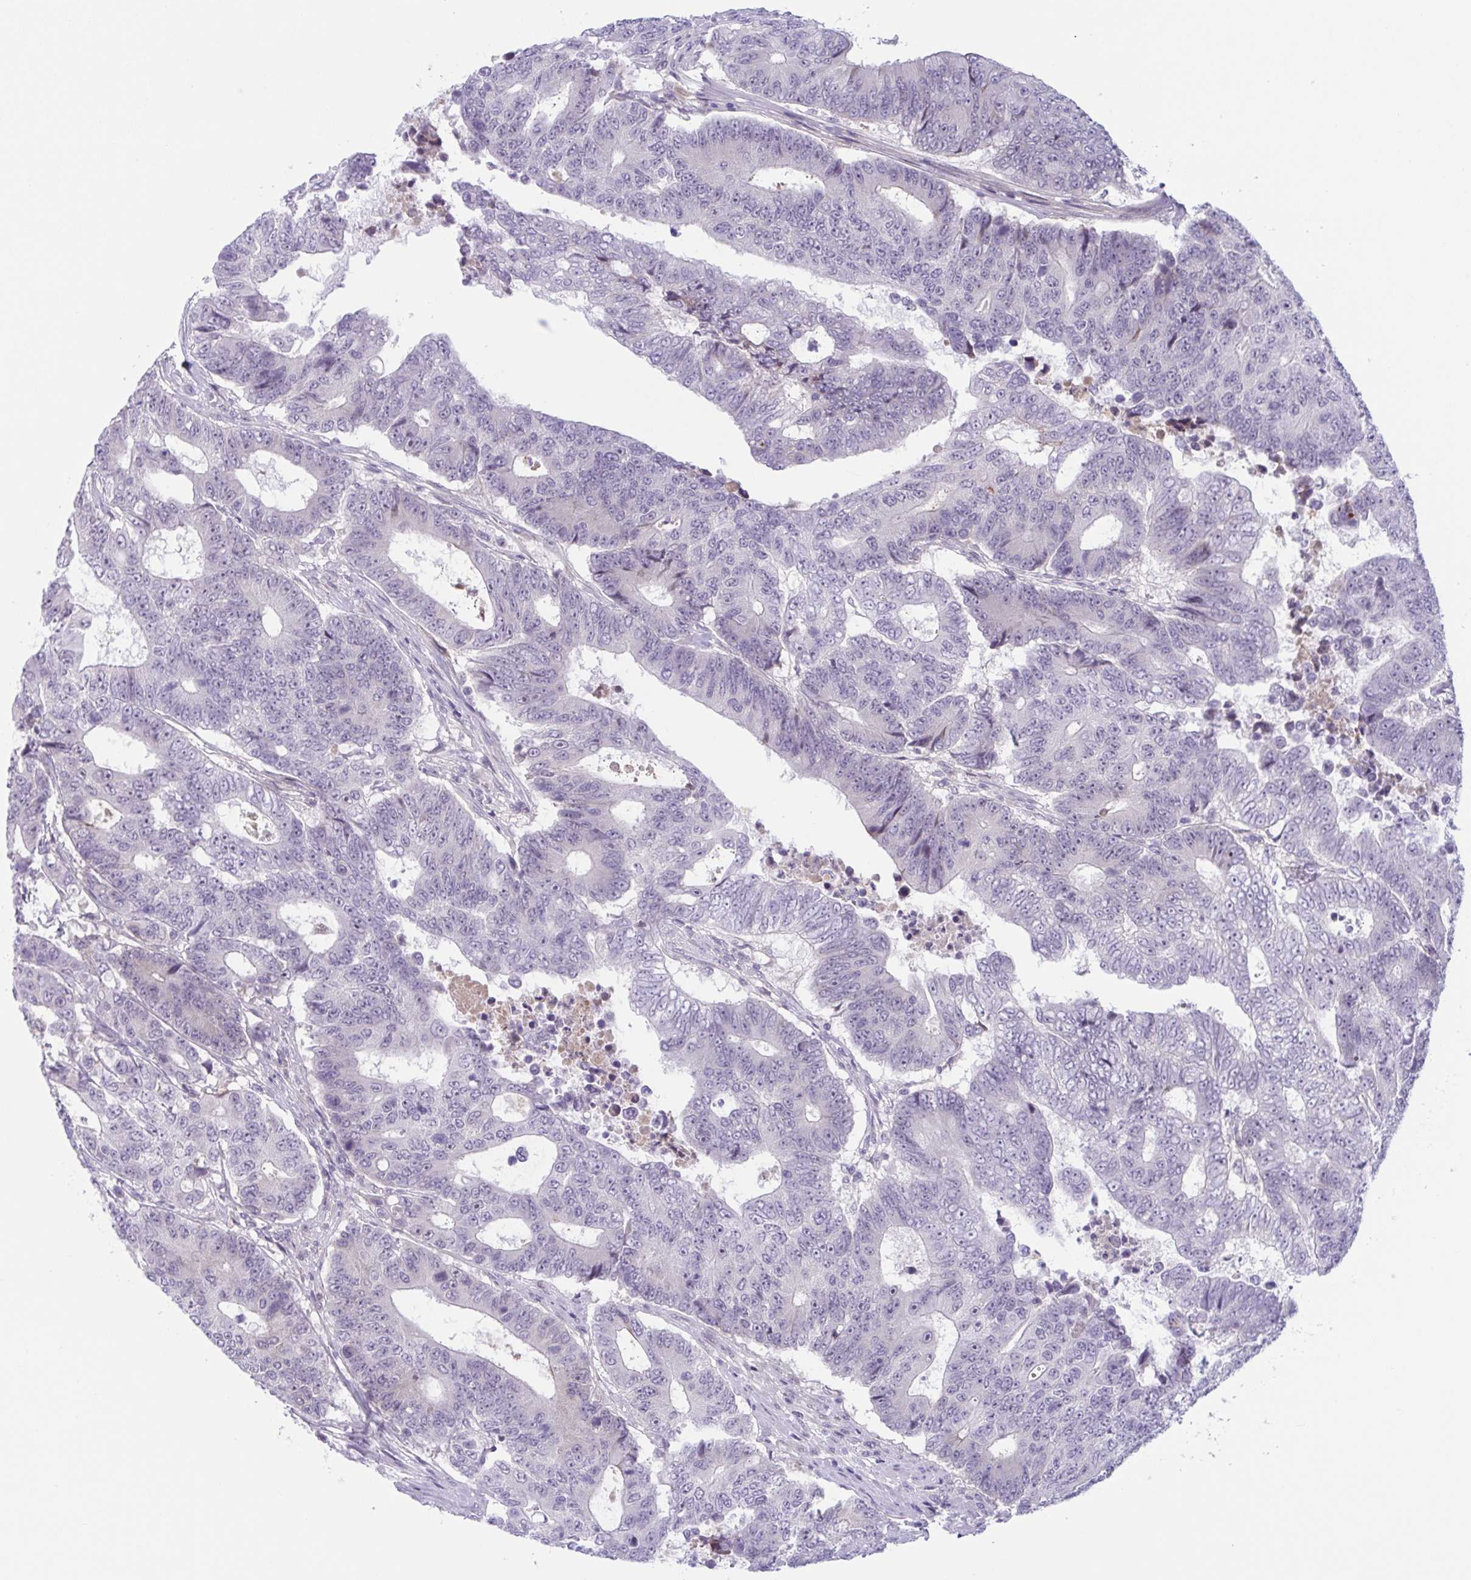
{"staining": {"intensity": "negative", "quantity": "none", "location": "none"}, "tissue": "colorectal cancer", "cell_type": "Tumor cells", "image_type": "cancer", "snomed": [{"axis": "morphology", "description": "Adenocarcinoma, NOS"}, {"axis": "topography", "description": "Colon"}], "caption": "DAB immunohistochemical staining of human colorectal adenocarcinoma exhibits no significant positivity in tumor cells.", "gene": "WNT9B", "patient": {"sex": "female", "age": 48}}